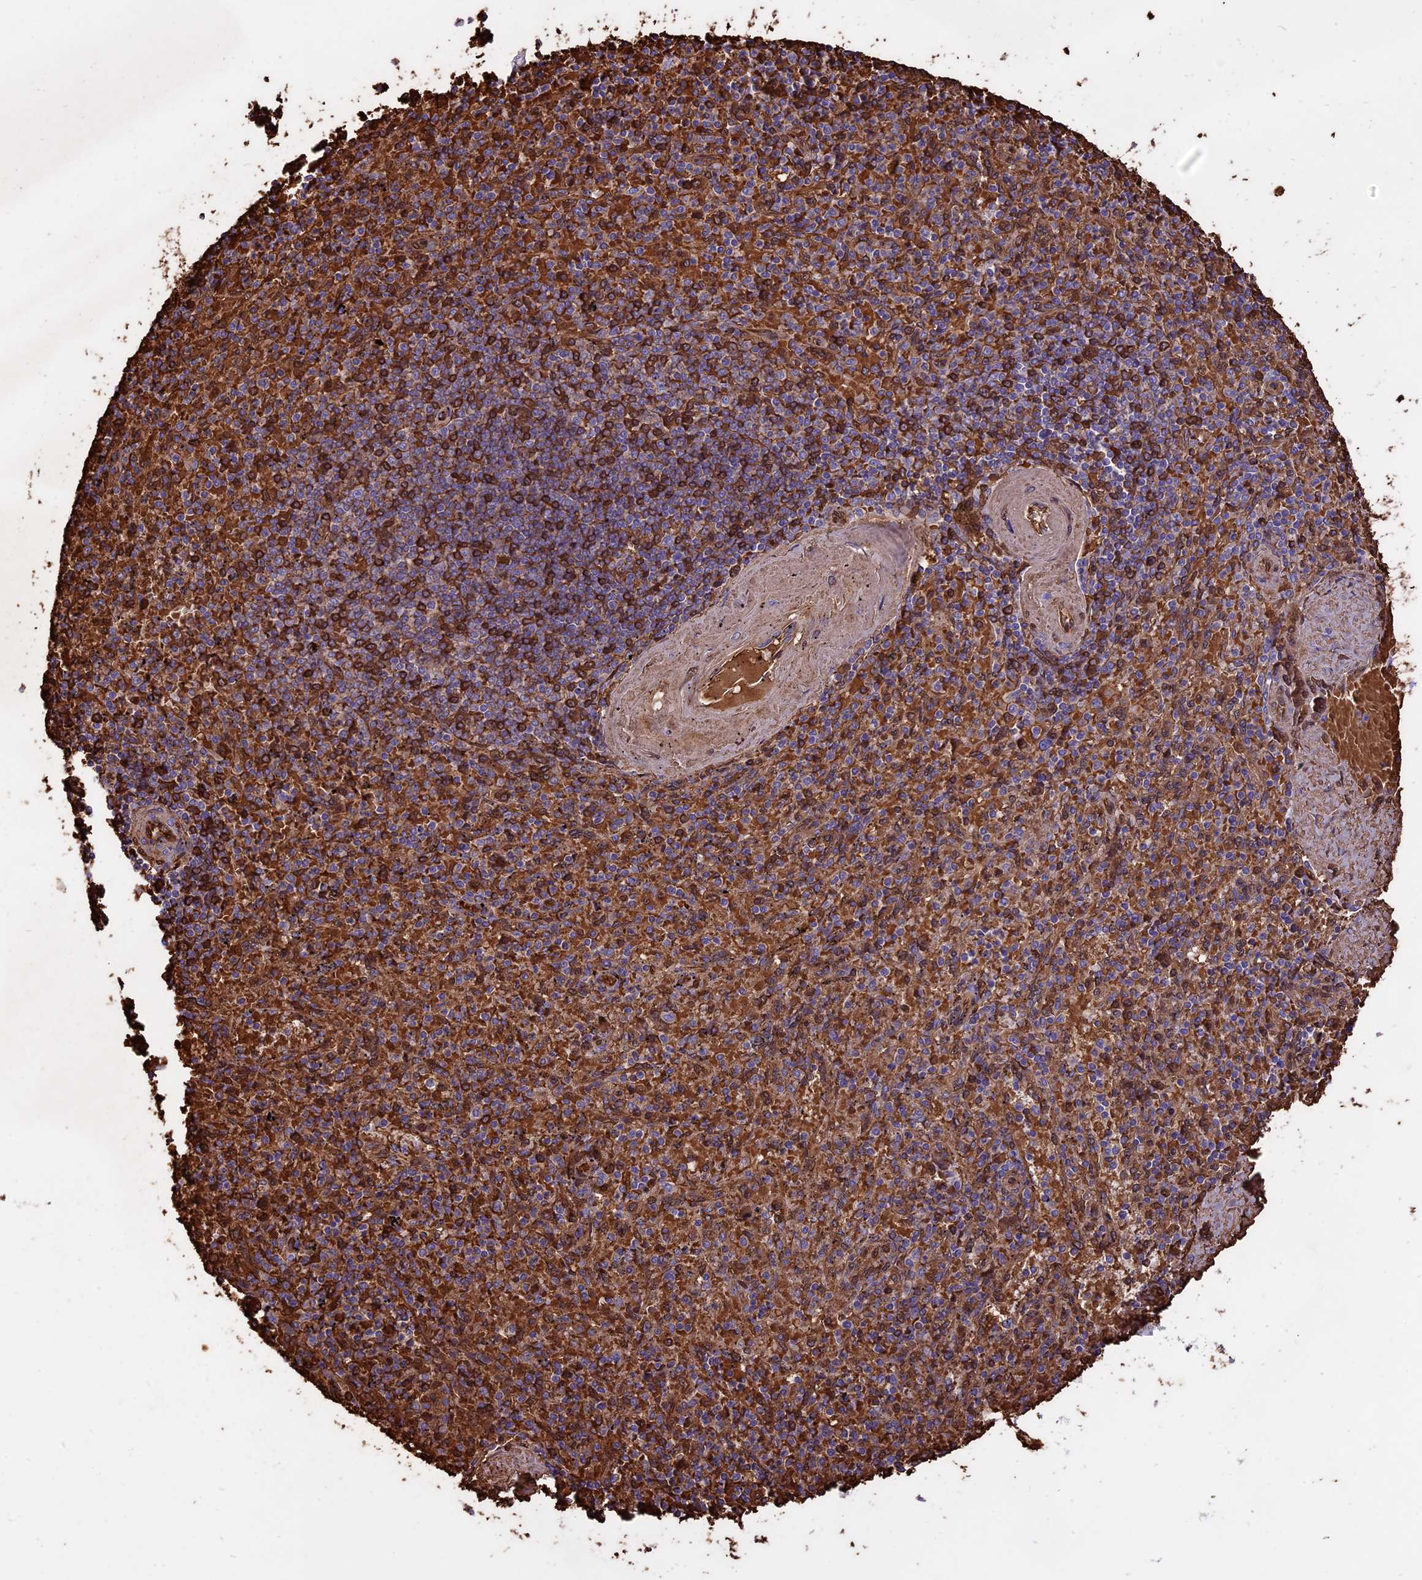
{"staining": {"intensity": "strong", "quantity": "25%-75%", "location": "cytoplasmic/membranous"}, "tissue": "spleen", "cell_type": "Cells in red pulp", "image_type": "normal", "snomed": [{"axis": "morphology", "description": "Normal tissue, NOS"}, {"axis": "topography", "description": "Spleen"}], "caption": "An immunohistochemistry histopathology image of normal tissue is shown. Protein staining in brown shows strong cytoplasmic/membranous positivity in spleen within cells in red pulp.", "gene": "TTC4", "patient": {"sex": "male", "age": 82}}